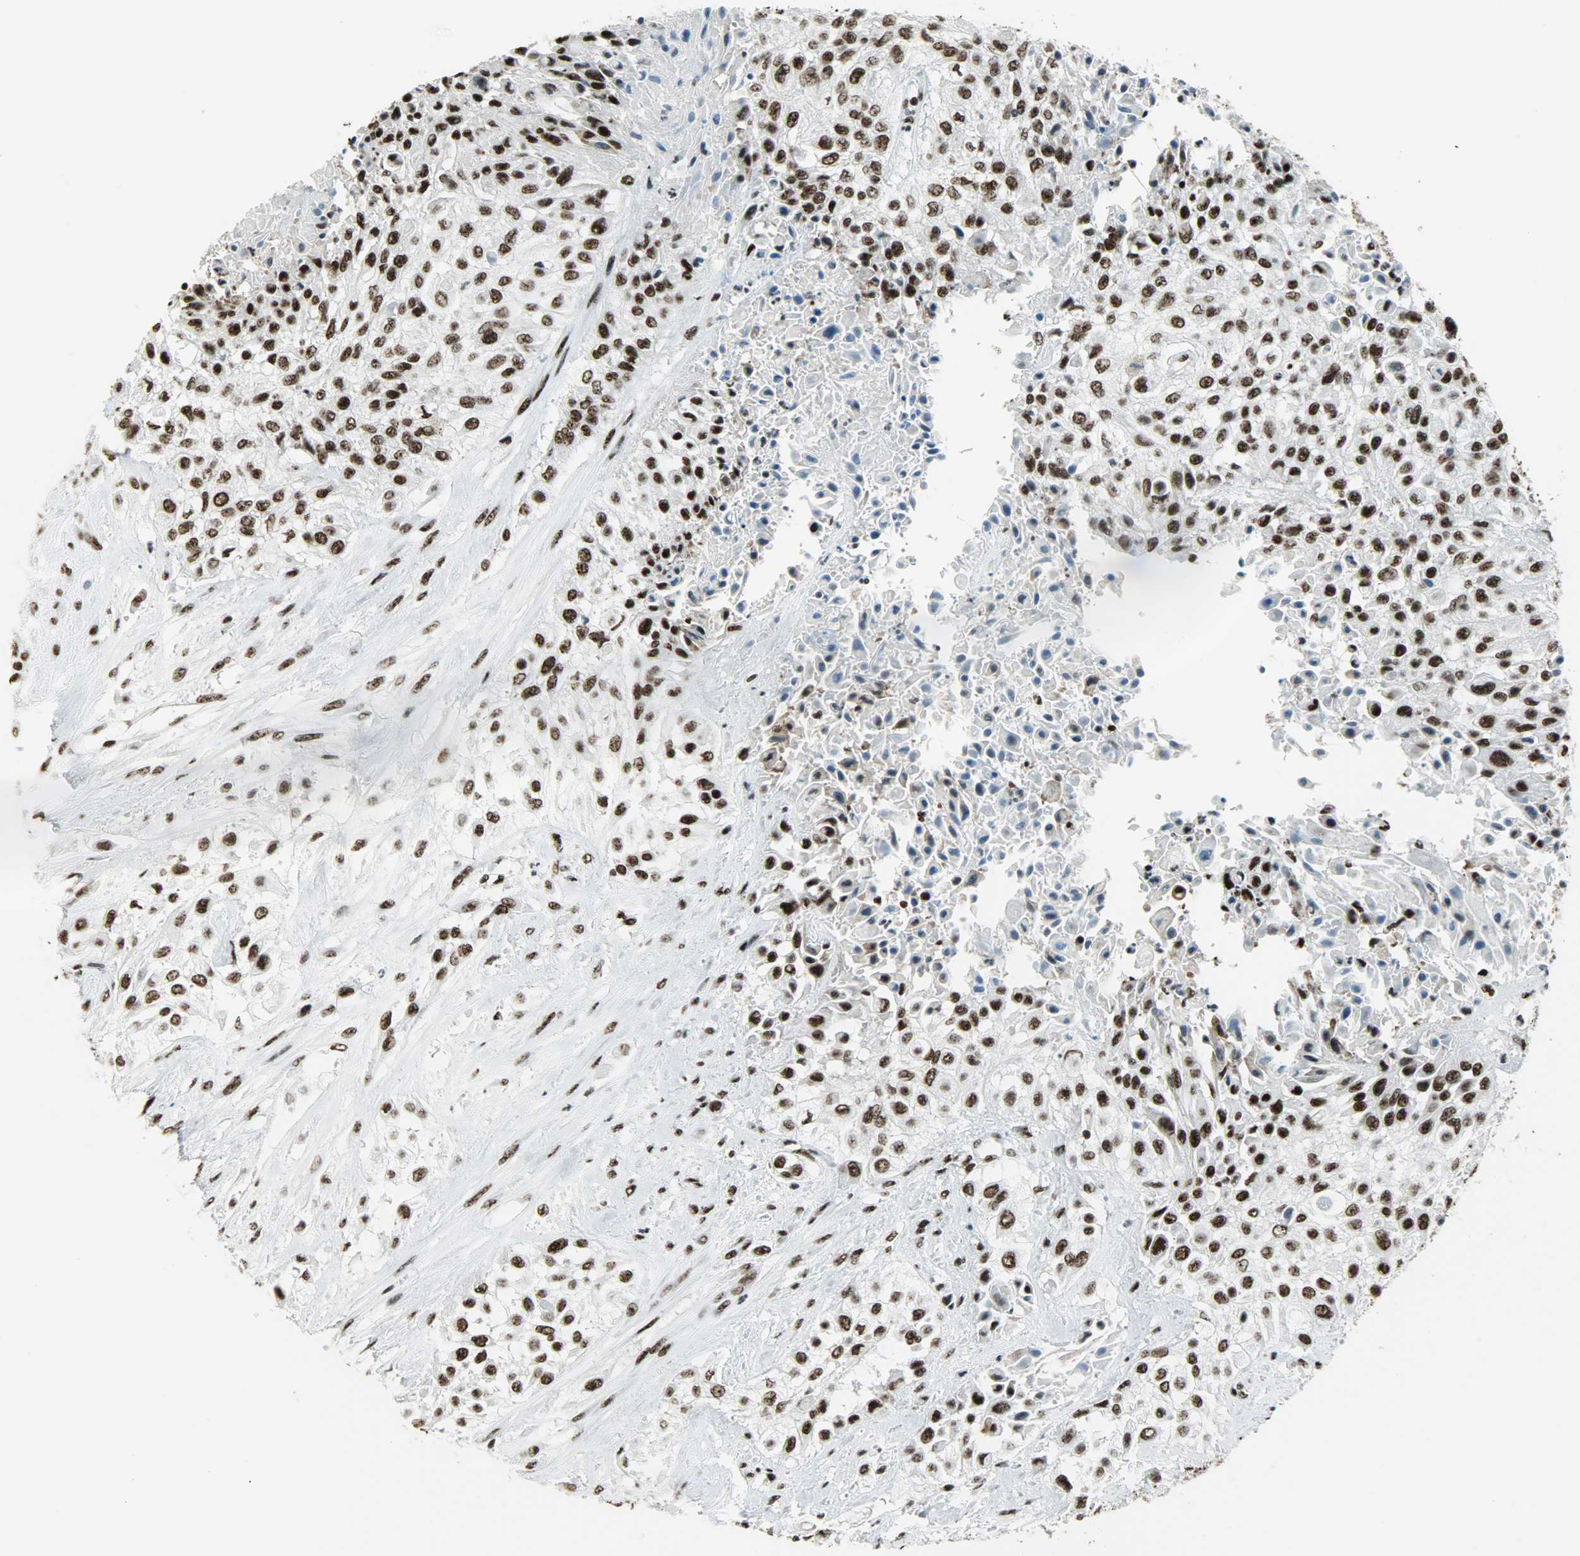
{"staining": {"intensity": "strong", "quantity": ">75%", "location": "nuclear"}, "tissue": "urothelial cancer", "cell_type": "Tumor cells", "image_type": "cancer", "snomed": [{"axis": "morphology", "description": "Urothelial carcinoma, High grade"}, {"axis": "topography", "description": "Urinary bladder"}], "caption": "Approximately >75% of tumor cells in human urothelial carcinoma (high-grade) show strong nuclear protein expression as visualized by brown immunohistochemical staining.", "gene": "SNRPA", "patient": {"sex": "male", "age": 57}}